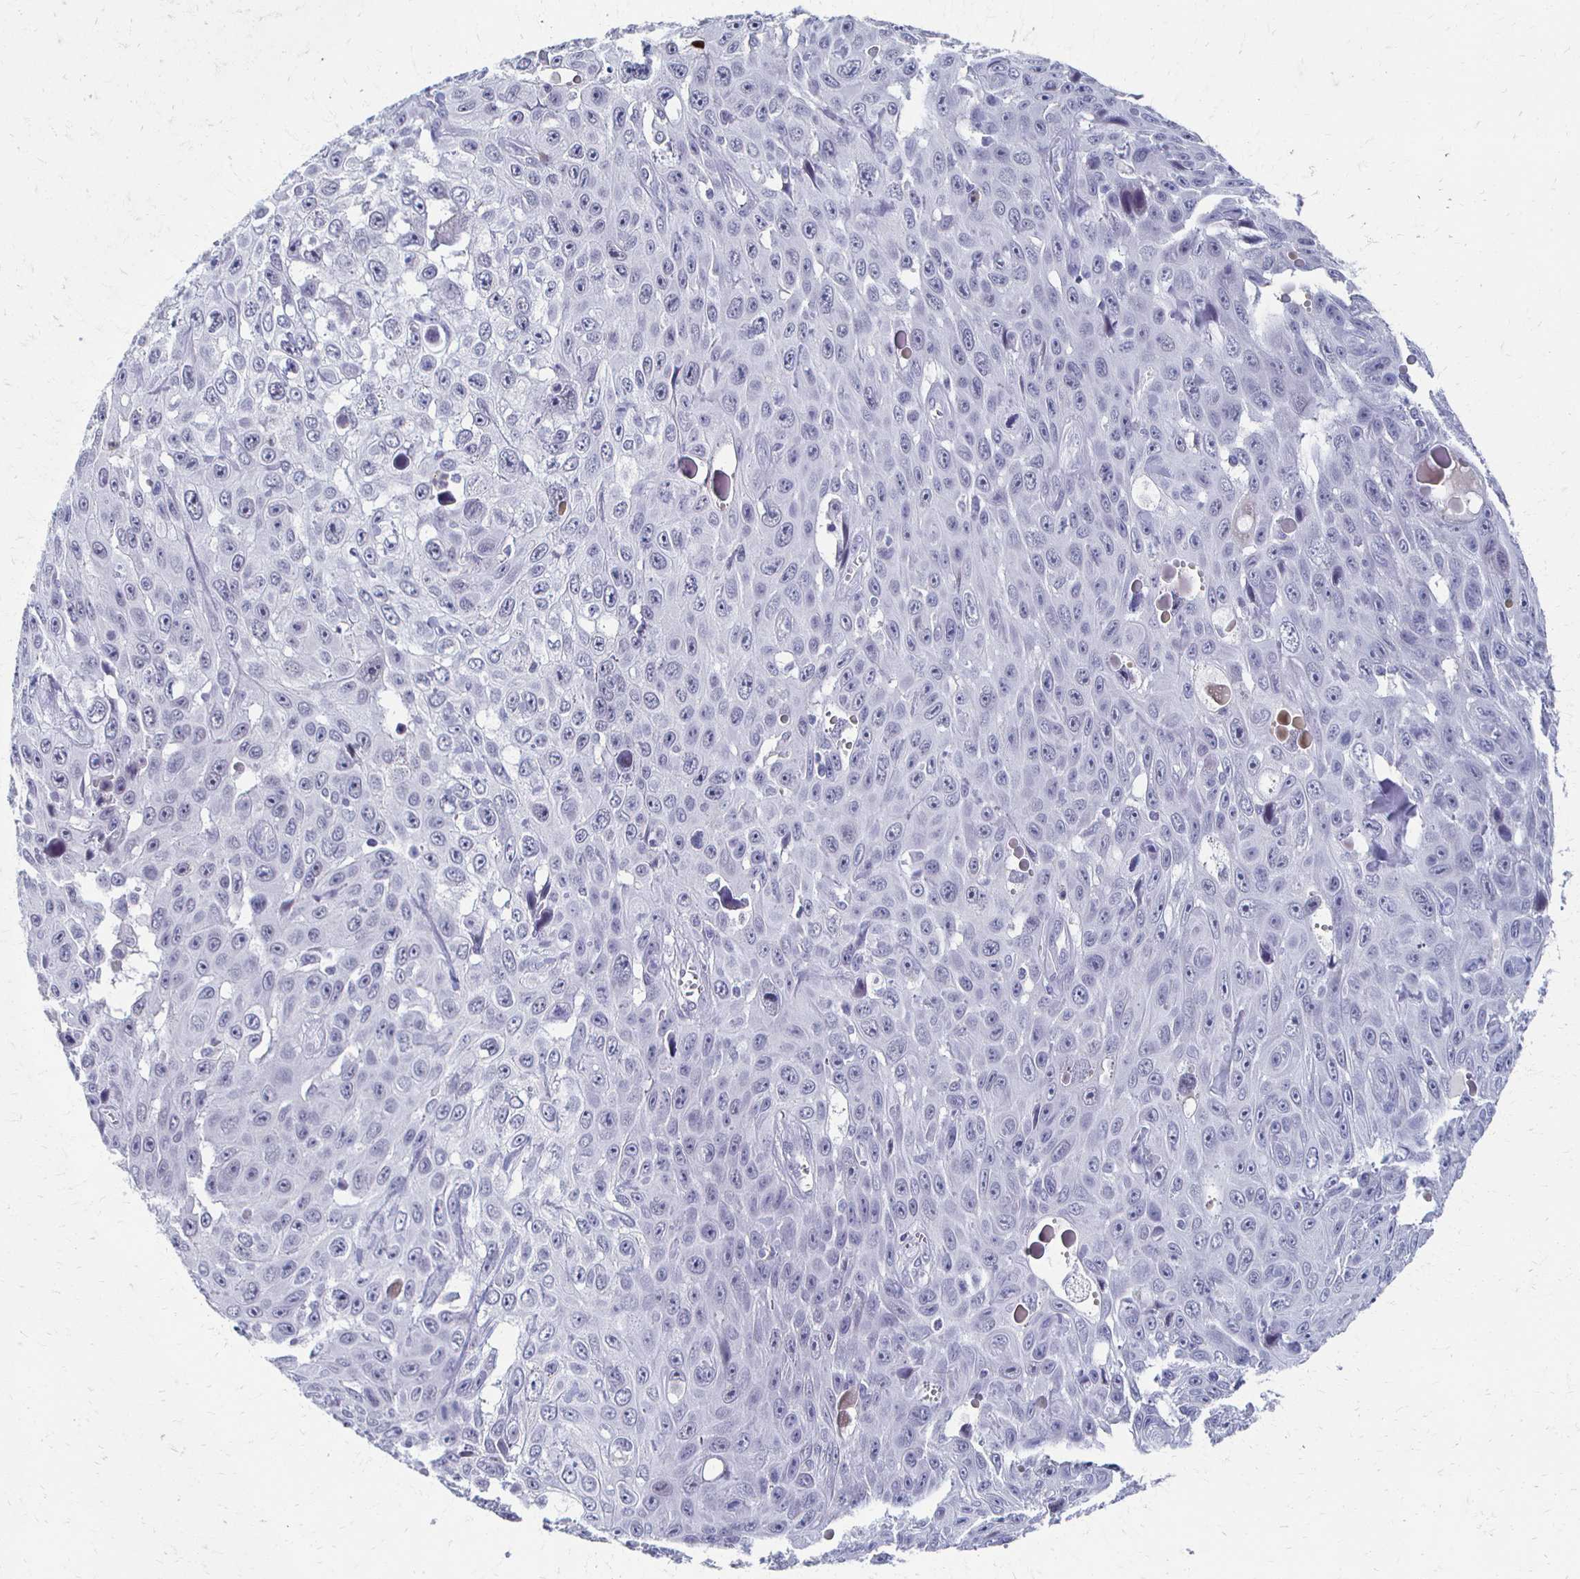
{"staining": {"intensity": "negative", "quantity": "none", "location": "none"}, "tissue": "skin cancer", "cell_type": "Tumor cells", "image_type": "cancer", "snomed": [{"axis": "morphology", "description": "Squamous cell carcinoma, NOS"}, {"axis": "topography", "description": "Skin"}], "caption": "Tumor cells show no significant staining in skin squamous cell carcinoma.", "gene": "CXCR2", "patient": {"sex": "male", "age": 82}}